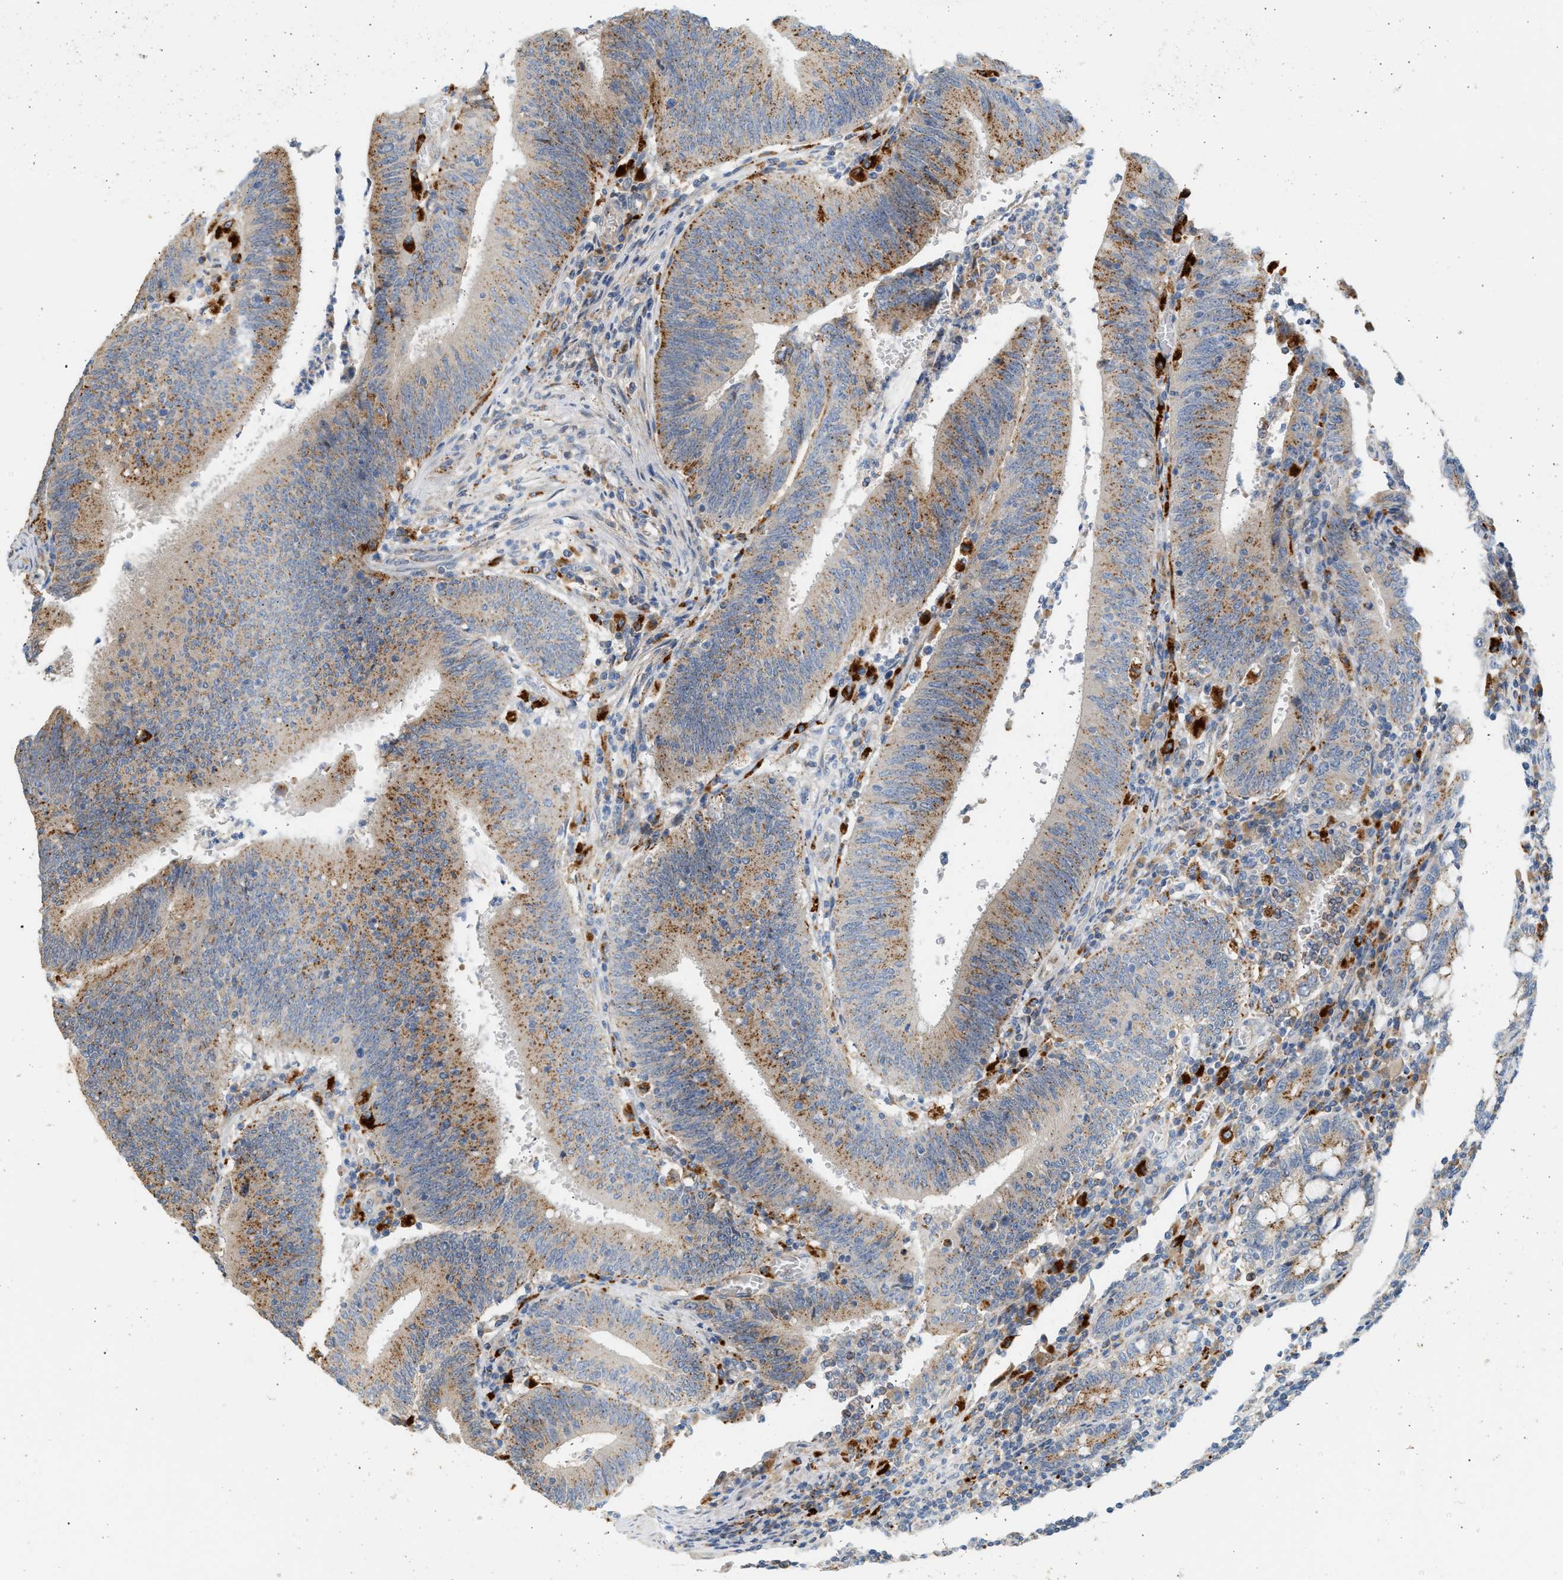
{"staining": {"intensity": "moderate", "quantity": ">75%", "location": "cytoplasmic/membranous"}, "tissue": "colorectal cancer", "cell_type": "Tumor cells", "image_type": "cancer", "snomed": [{"axis": "morphology", "description": "Normal tissue, NOS"}, {"axis": "morphology", "description": "Adenocarcinoma, NOS"}, {"axis": "topography", "description": "Rectum"}], "caption": "Protein staining displays moderate cytoplasmic/membranous staining in approximately >75% of tumor cells in colorectal cancer (adenocarcinoma).", "gene": "ENTHD1", "patient": {"sex": "female", "age": 66}}